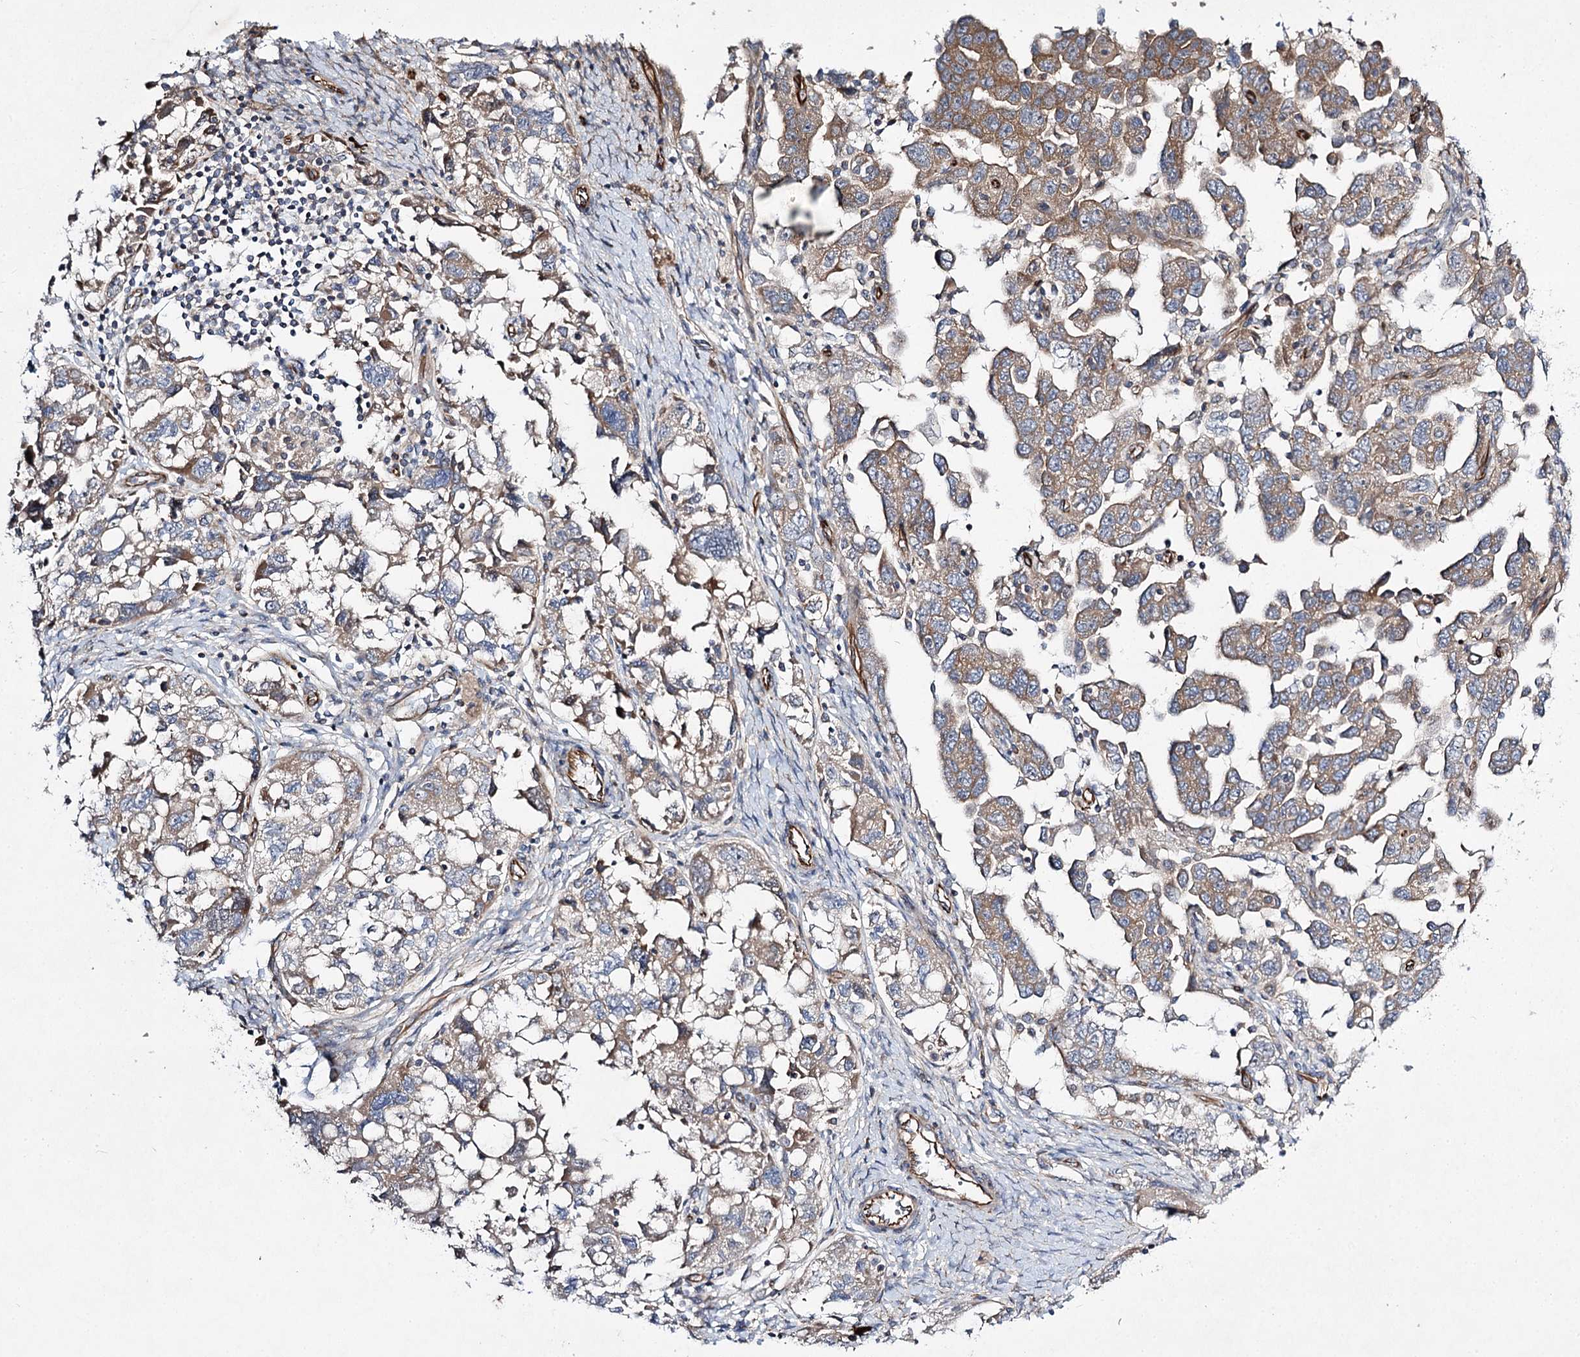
{"staining": {"intensity": "moderate", "quantity": "25%-75%", "location": "cytoplasmic/membranous"}, "tissue": "ovarian cancer", "cell_type": "Tumor cells", "image_type": "cancer", "snomed": [{"axis": "morphology", "description": "Carcinoma, NOS"}, {"axis": "morphology", "description": "Cystadenocarcinoma, serous, NOS"}, {"axis": "topography", "description": "Ovary"}], "caption": "Protein staining exhibits moderate cytoplasmic/membranous staining in about 25%-75% of tumor cells in carcinoma (ovarian).", "gene": "KIAA0825", "patient": {"sex": "female", "age": 69}}